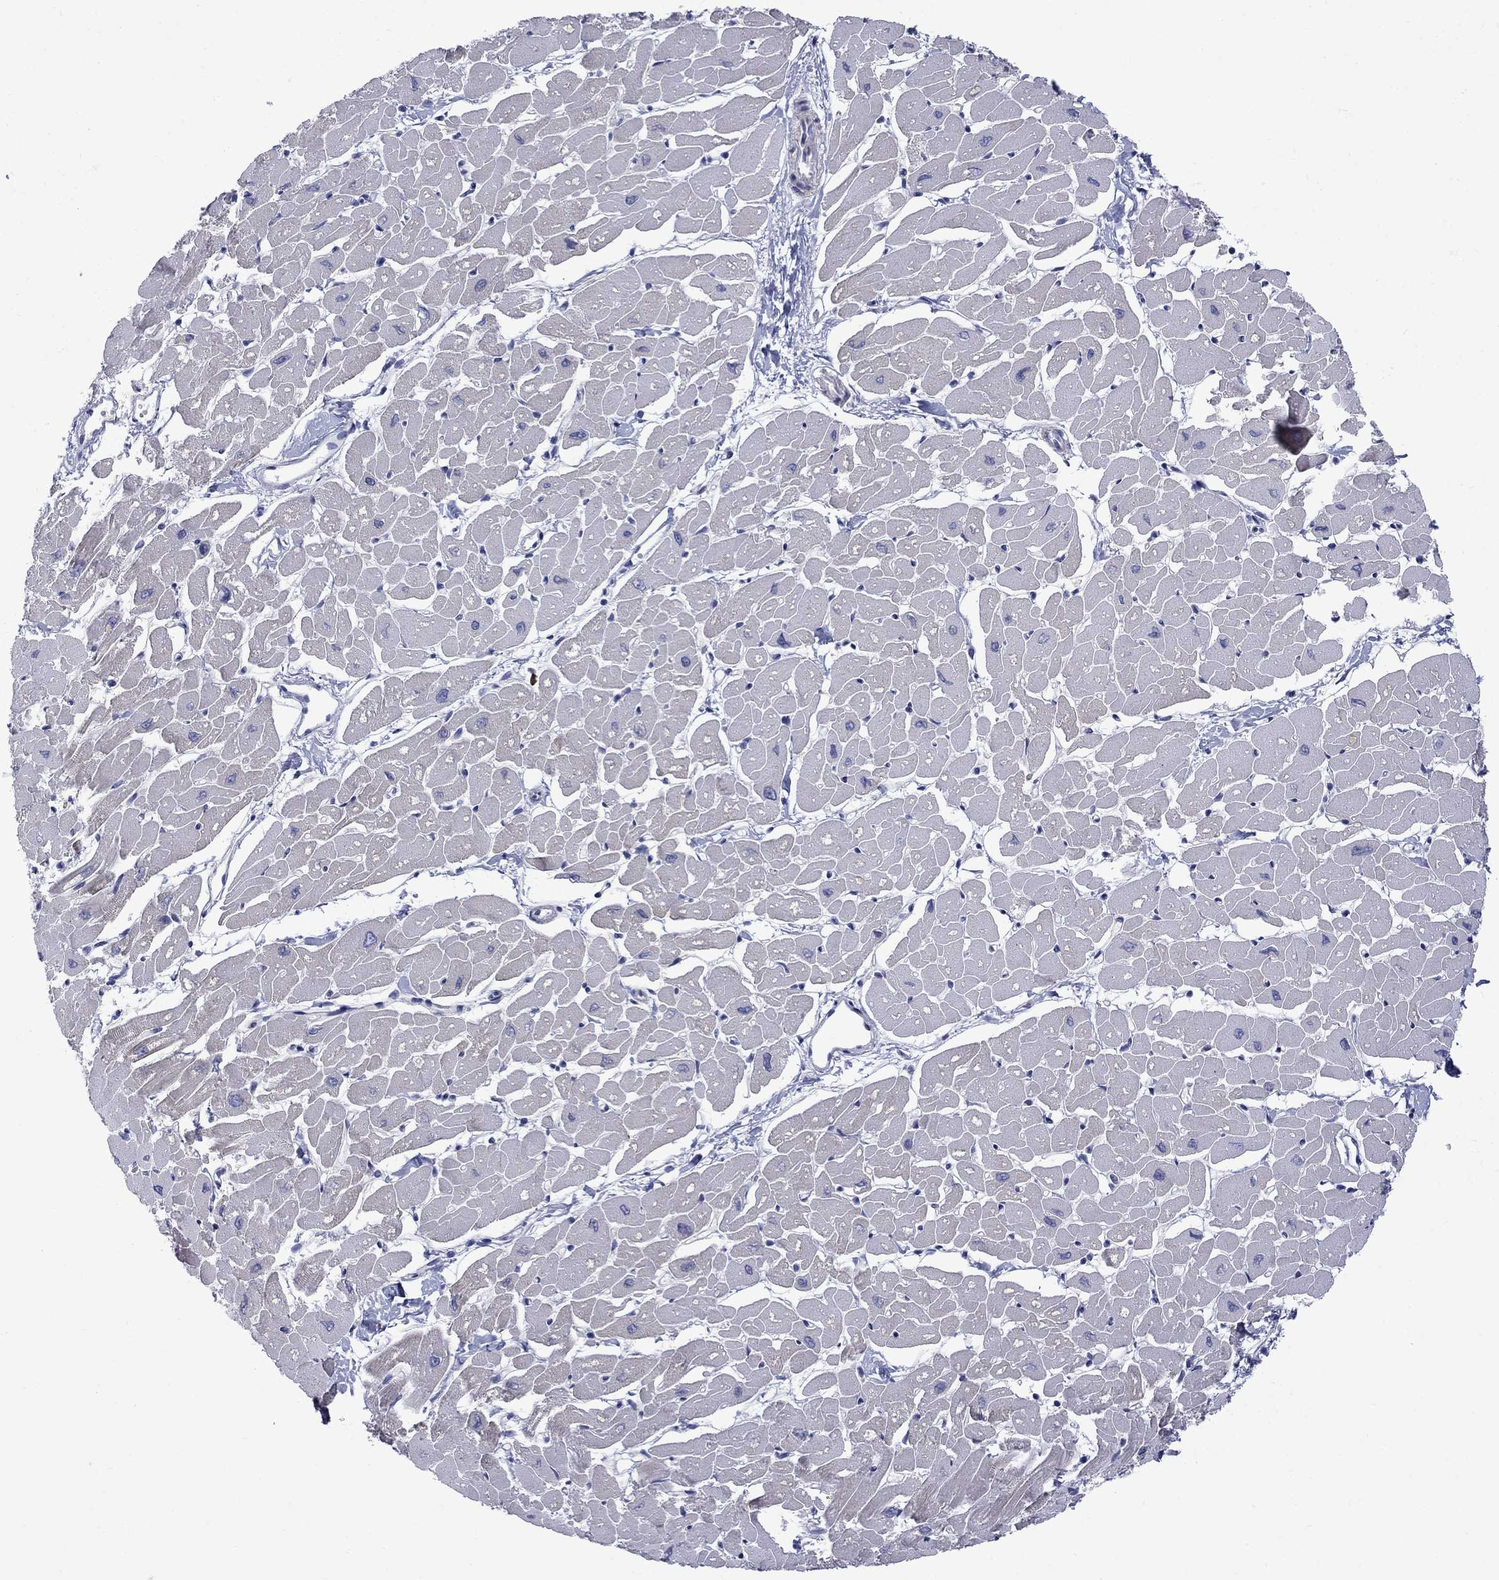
{"staining": {"intensity": "negative", "quantity": "none", "location": "none"}, "tissue": "heart muscle", "cell_type": "Cardiomyocytes", "image_type": "normal", "snomed": [{"axis": "morphology", "description": "Normal tissue, NOS"}, {"axis": "topography", "description": "Heart"}], "caption": "This is a histopathology image of immunohistochemistry staining of unremarkable heart muscle, which shows no expression in cardiomyocytes. (Immunohistochemistry (ihc), brightfield microscopy, high magnification).", "gene": "ASNS", "patient": {"sex": "male", "age": 57}}